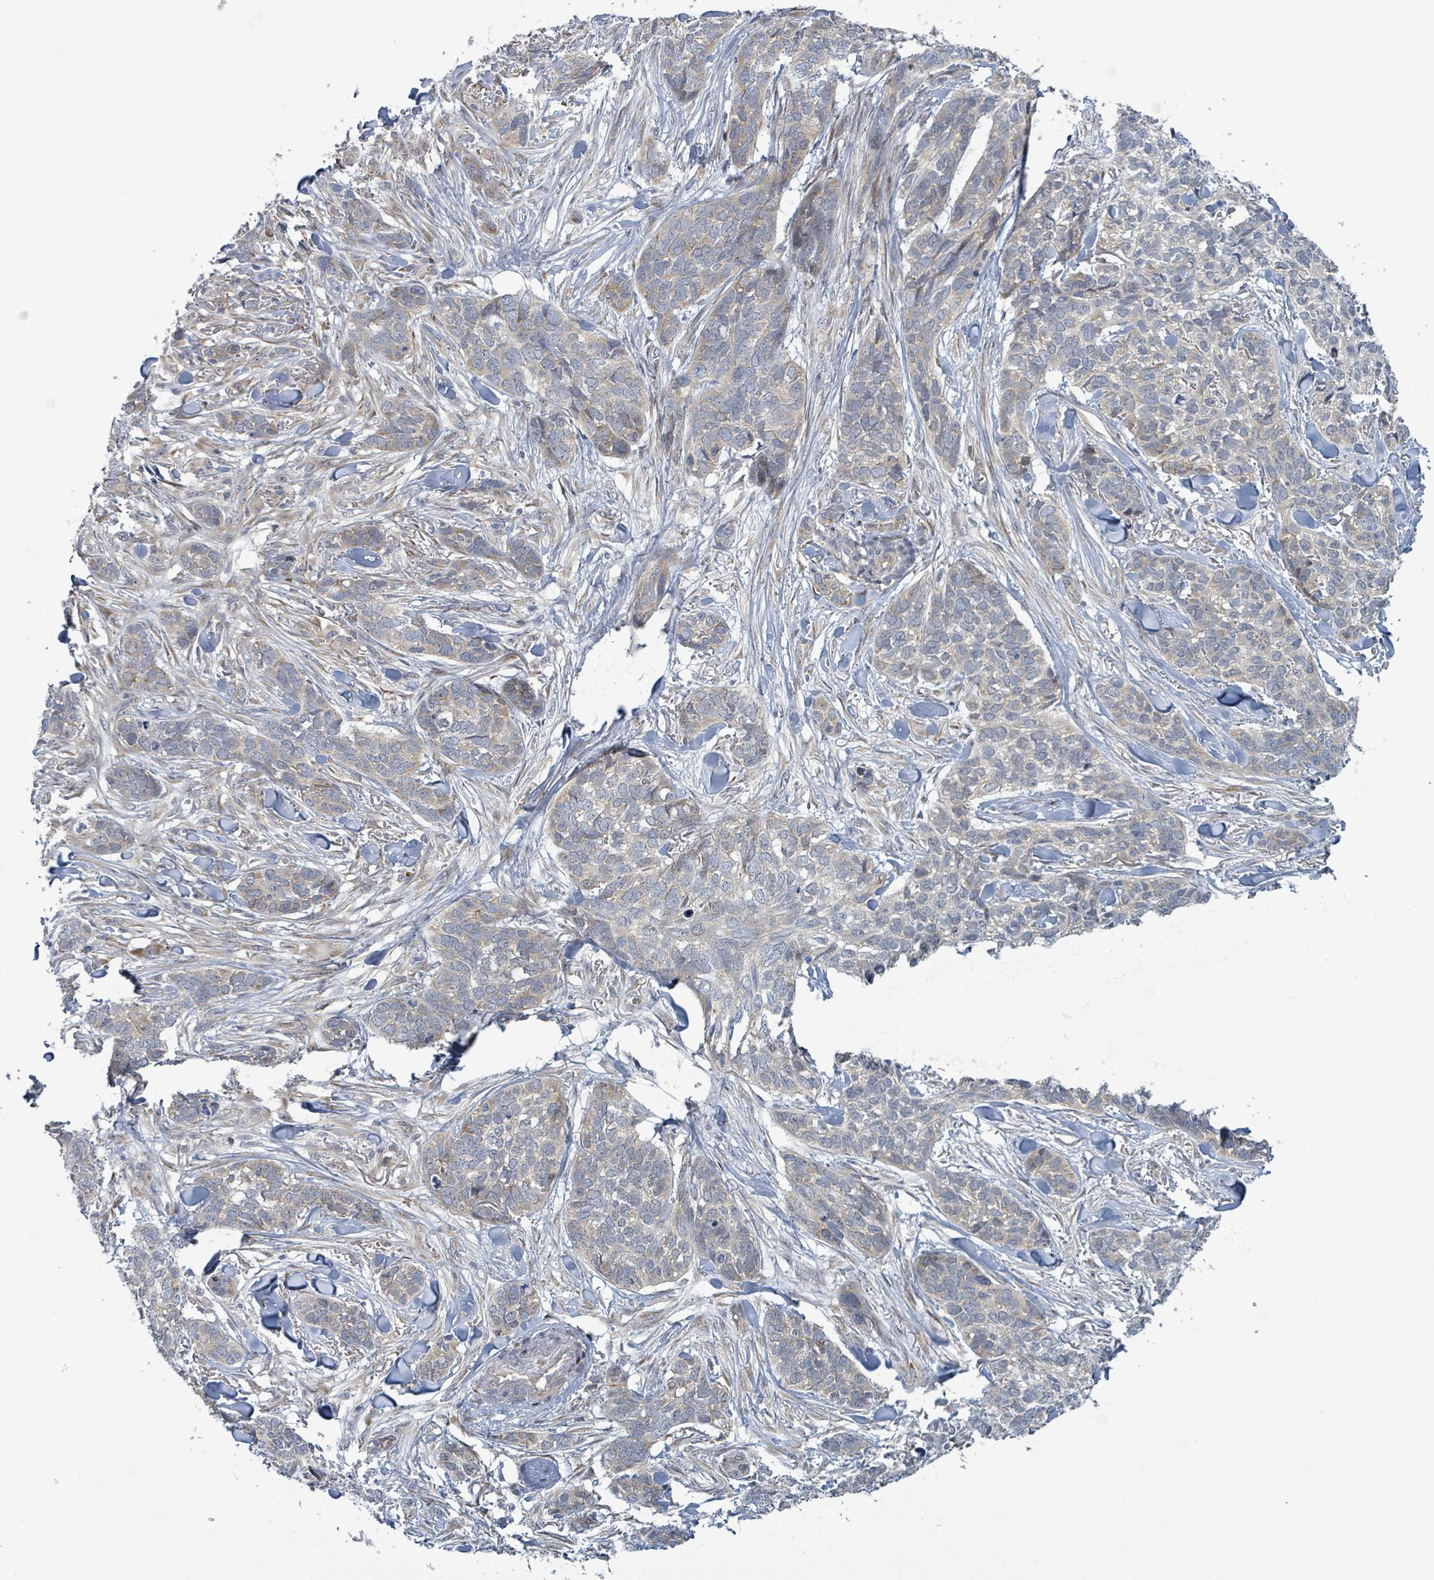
{"staining": {"intensity": "weak", "quantity": "25%-75%", "location": "cytoplasmic/membranous"}, "tissue": "skin cancer", "cell_type": "Tumor cells", "image_type": "cancer", "snomed": [{"axis": "morphology", "description": "Basal cell carcinoma"}, {"axis": "topography", "description": "Skin"}], "caption": "Skin basal cell carcinoma was stained to show a protein in brown. There is low levels of weak cytoplasmic/membranous positivity in approximately 25%-75% of tumor cells. The staining was performed using DAB (3,3'-diaminobenzidine), with brown indicating positive protein expression. Nuclei are stained blue with hematoxylin.", "gene": "RPL32", "patient": {"sex": "male", "age": 86}}